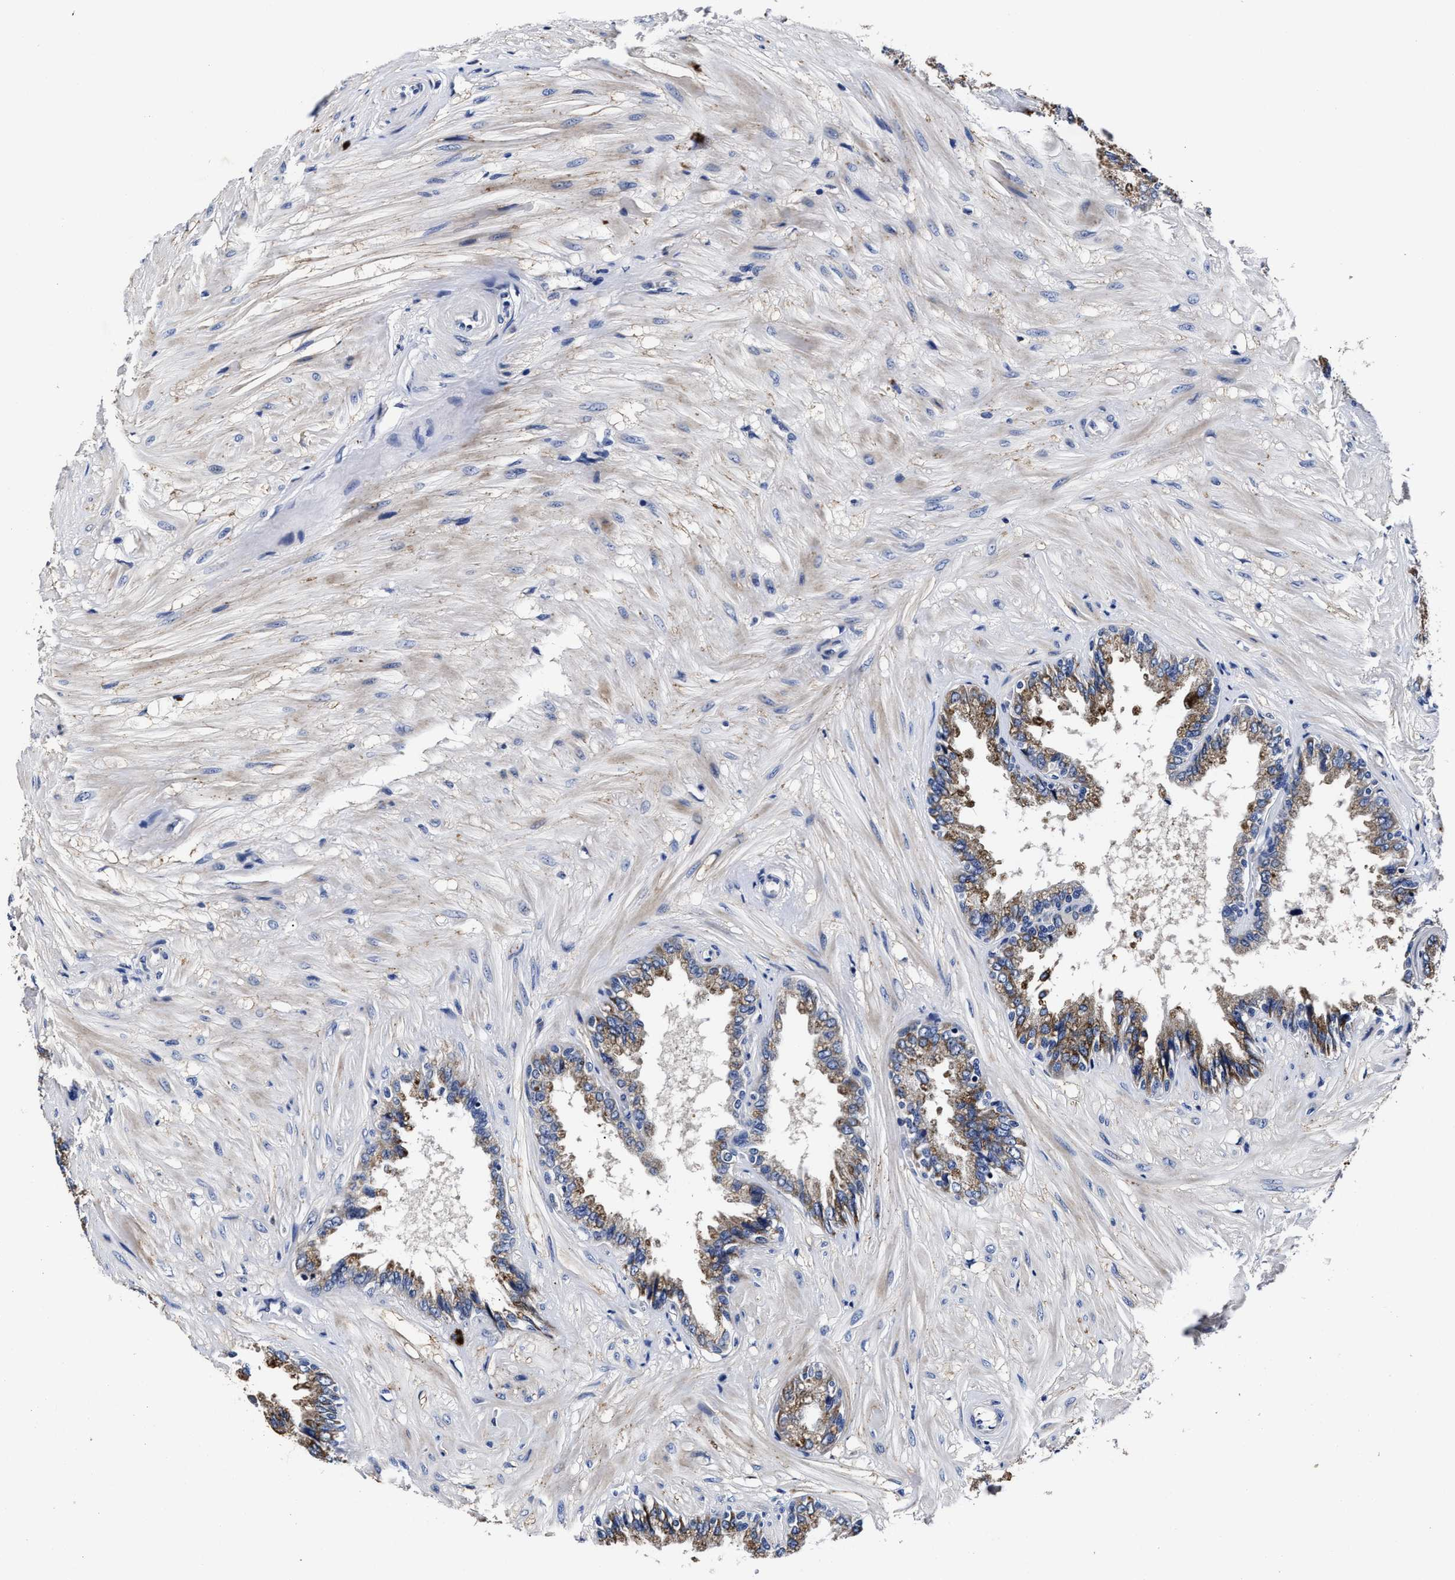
{"staining": {"intensity": "weak", "quantity": "<25%", "location": "cytoplasmic/membranous"}, "tissue": "seminal vesicle", "cell_type": "Glandular cells", "image_type": "normal", "snomed": [{"axis": "morphology", "description": "Normal tissue, NOS"}, {"axis": "topography", "description": "Seminal veicle"}], "caption": "The photomicrograph demonstrates no staining of glandular cells in unremarkable seminal vesicle. The staining was performed using DAB (3,3'-diaminobenzidine) to visualize the protein expression in brown, while the nuclei were stained in blue with hematoxylin (Magnification: 20x).", "gene": "OLFML2A", "patient": {"sex": "male", "age": 46}}